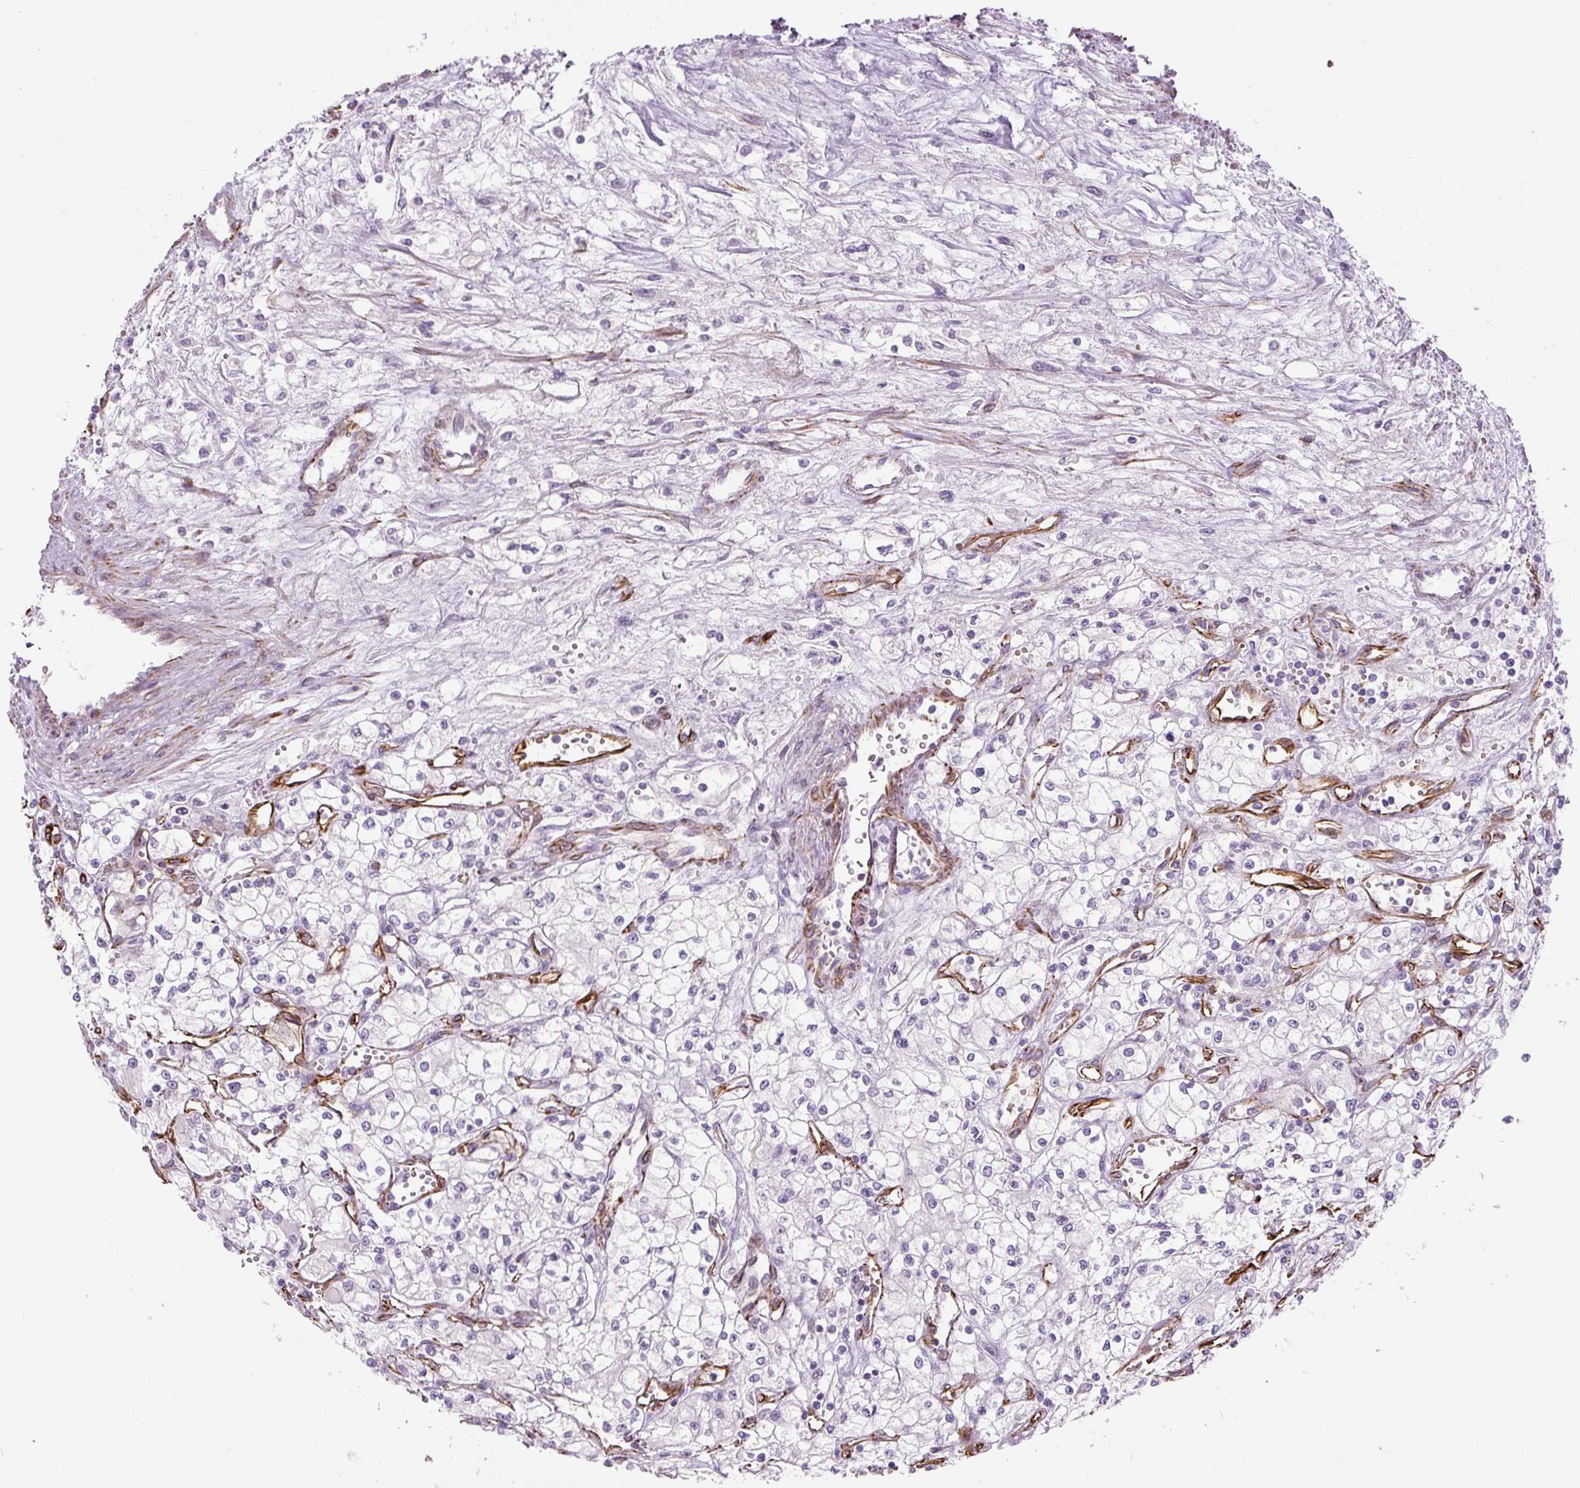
{"staining": {"intensity": "negative", "quantity": "none", "location": "none"}, "tissue": "renal cancer", "cell_type": "Tumor cells", "image_type": "cancer", "snomed": [{"axis": "morphology", "description": "Adenocarcinoma, NOS"}, {"axis": "topography", "description": "Kidney"}], "caption": "Immunohistochemistry image of renal adenocarcinoma stained for a protein (brown), which exhibits no positivity in tumor cells. (DAB IHC with hematoxylin counter stain).", "gene": "NES", "patient": {"sex": "male", "age": 59}}